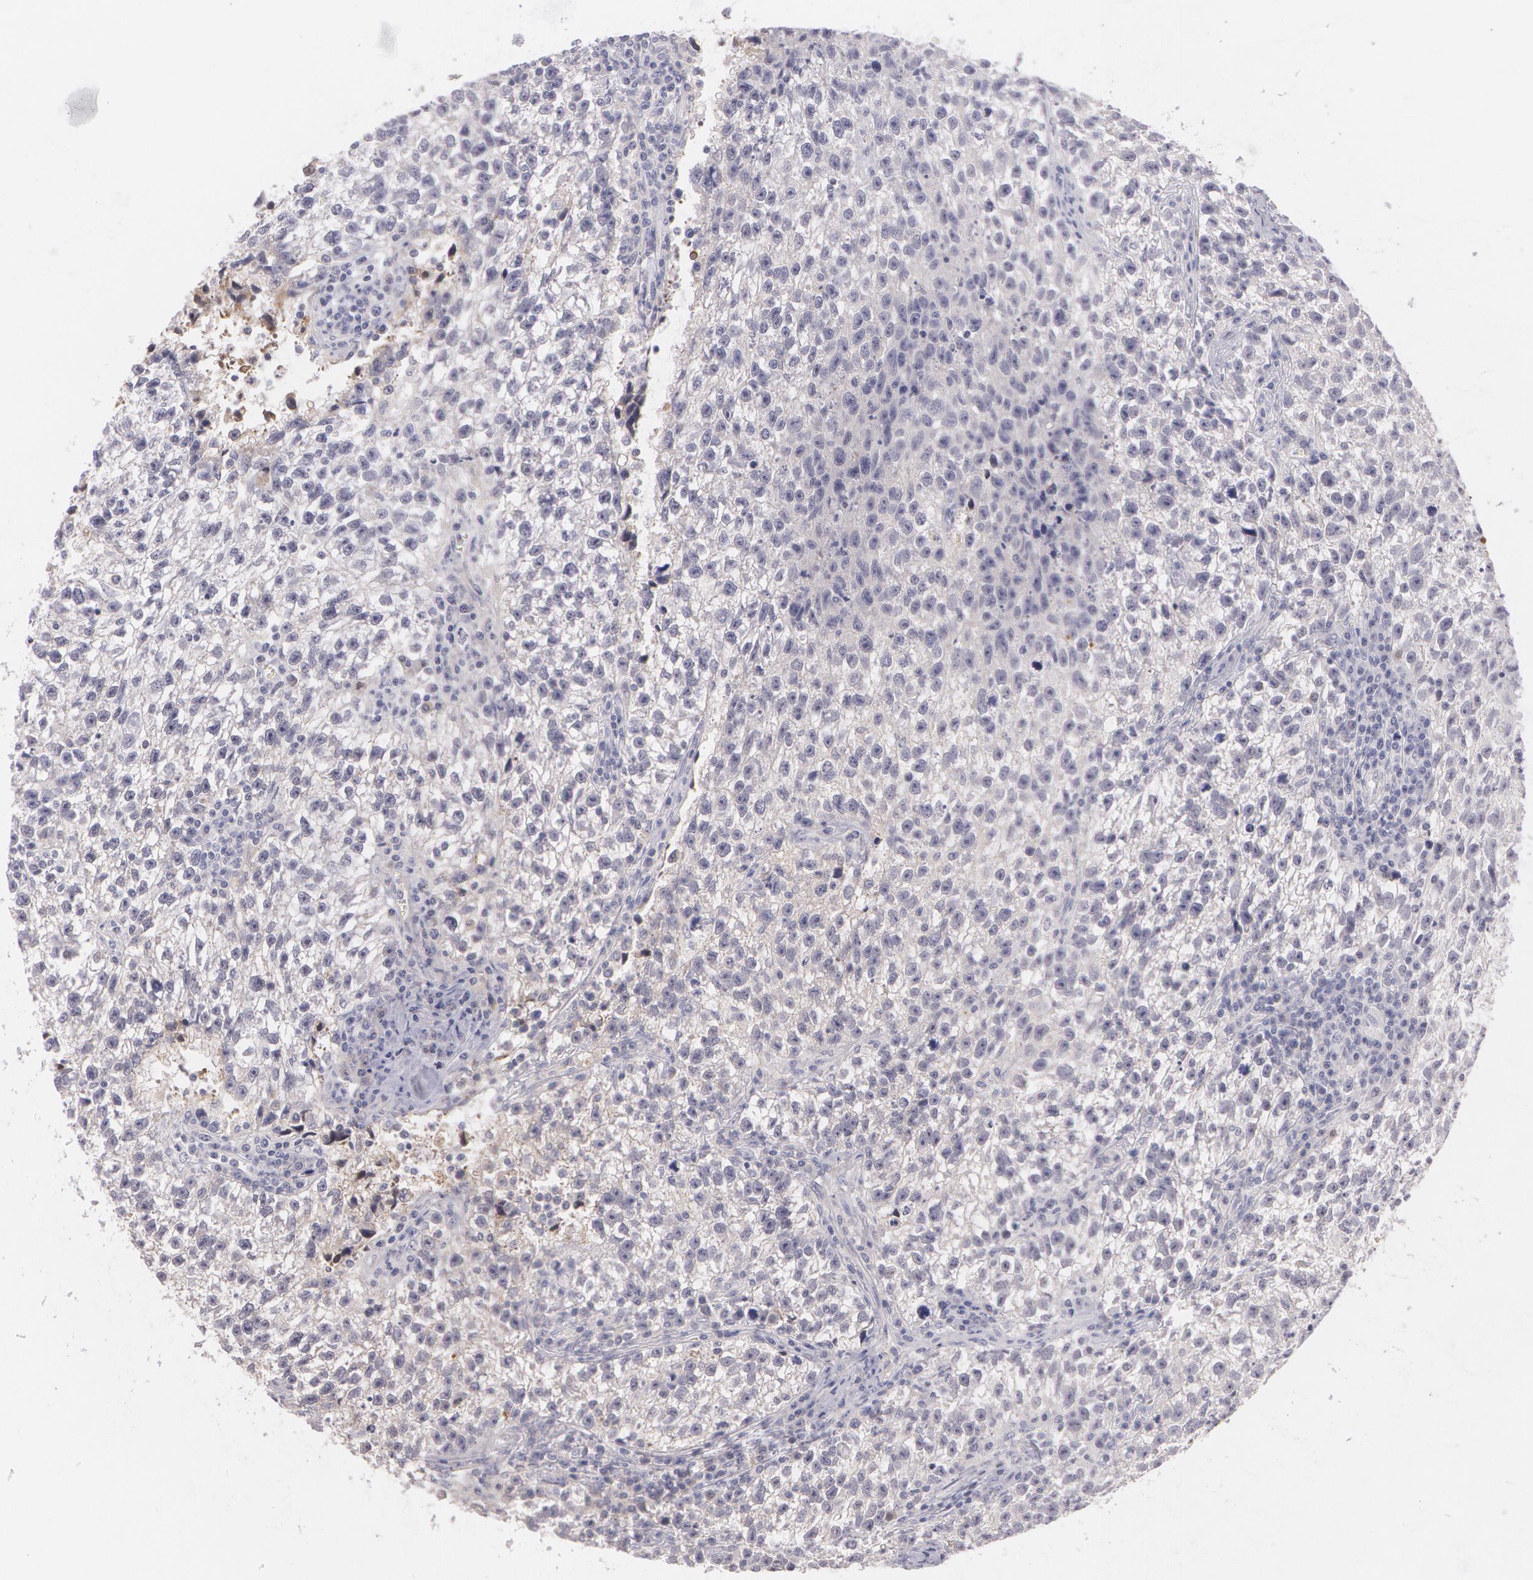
{"staining": {"intensity": "negative", "quantity": "none", "location": "none"}, "tissue": "testis cancer", "cell_type": "Tumor cells", "image_type": "cancer", "snomed": [{"axis": "morphology", "description": "Seminoma, NOS"}, {"axis": "topography", "description": "Testis"}], "caption": "This histopathology image is of testis cancer stained with immunohistochemistry to label a protein in brown with the nuclei are counter-stained blue. There is no positivity in tumor cells.", "gene": "LBP", "patient": {"sex": "male", "age": 38}}